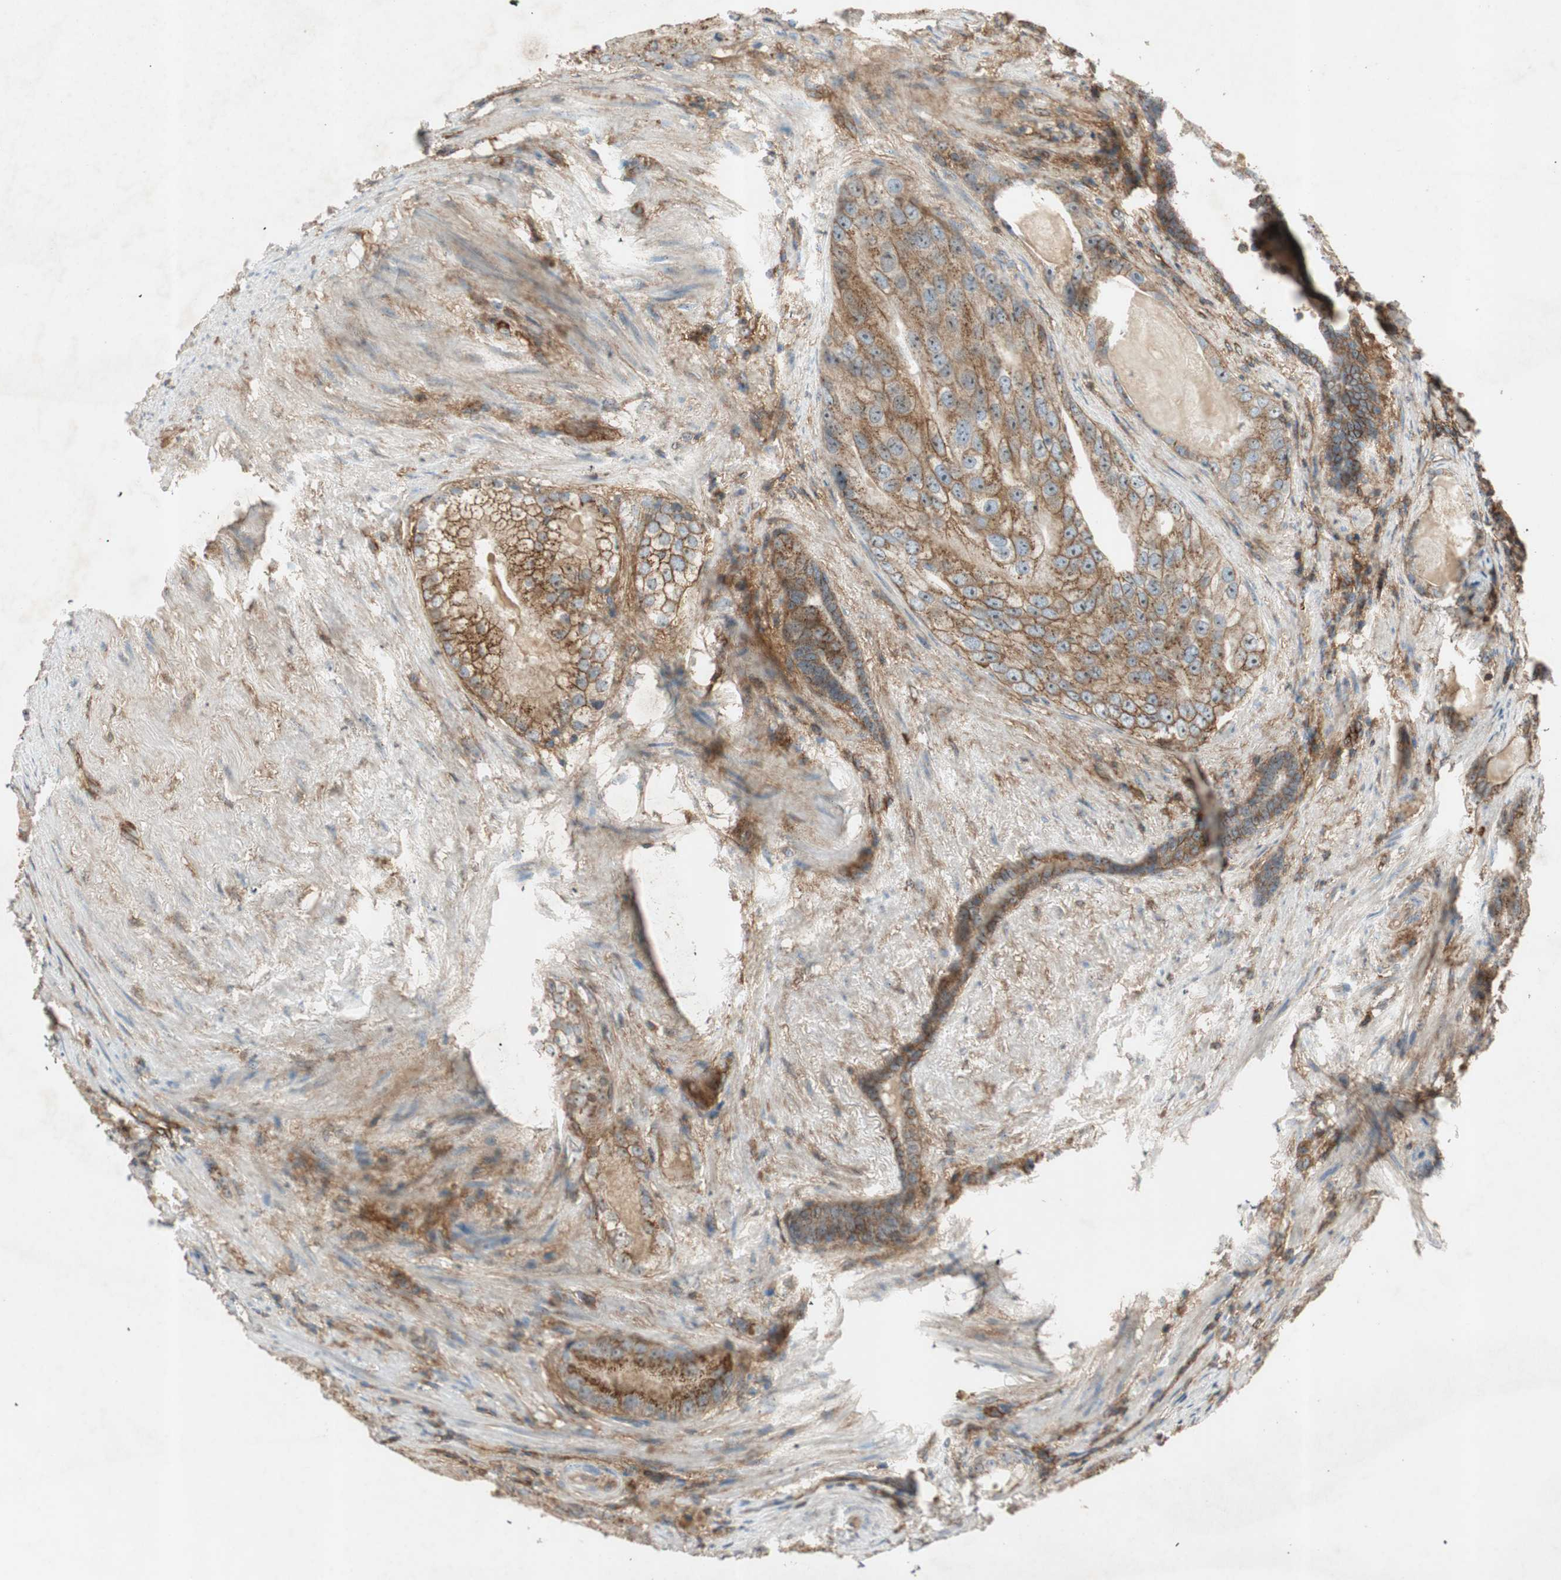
{"staining": {"intensity": "moderate", "quantity": ">75%", "location": "cytoplasmic/membranous"}, "tissue": "prostate cancer", "cell_type": "Tumor cells", "image_type": "cancer", "snomed": [{"axis": "morphology", "description": "Adenocarcinoma, High grade"}, {"axis": "topography", "description": "Prostate"}], "caption": "Tumor cells exhibit moderate cytoplasmic/membranous expression in about >75% of cells in adenocarcinoma (high-grade) (prostate).", "gene": "BTN3A3", "patient": {"sex": "male", "age": 66}}